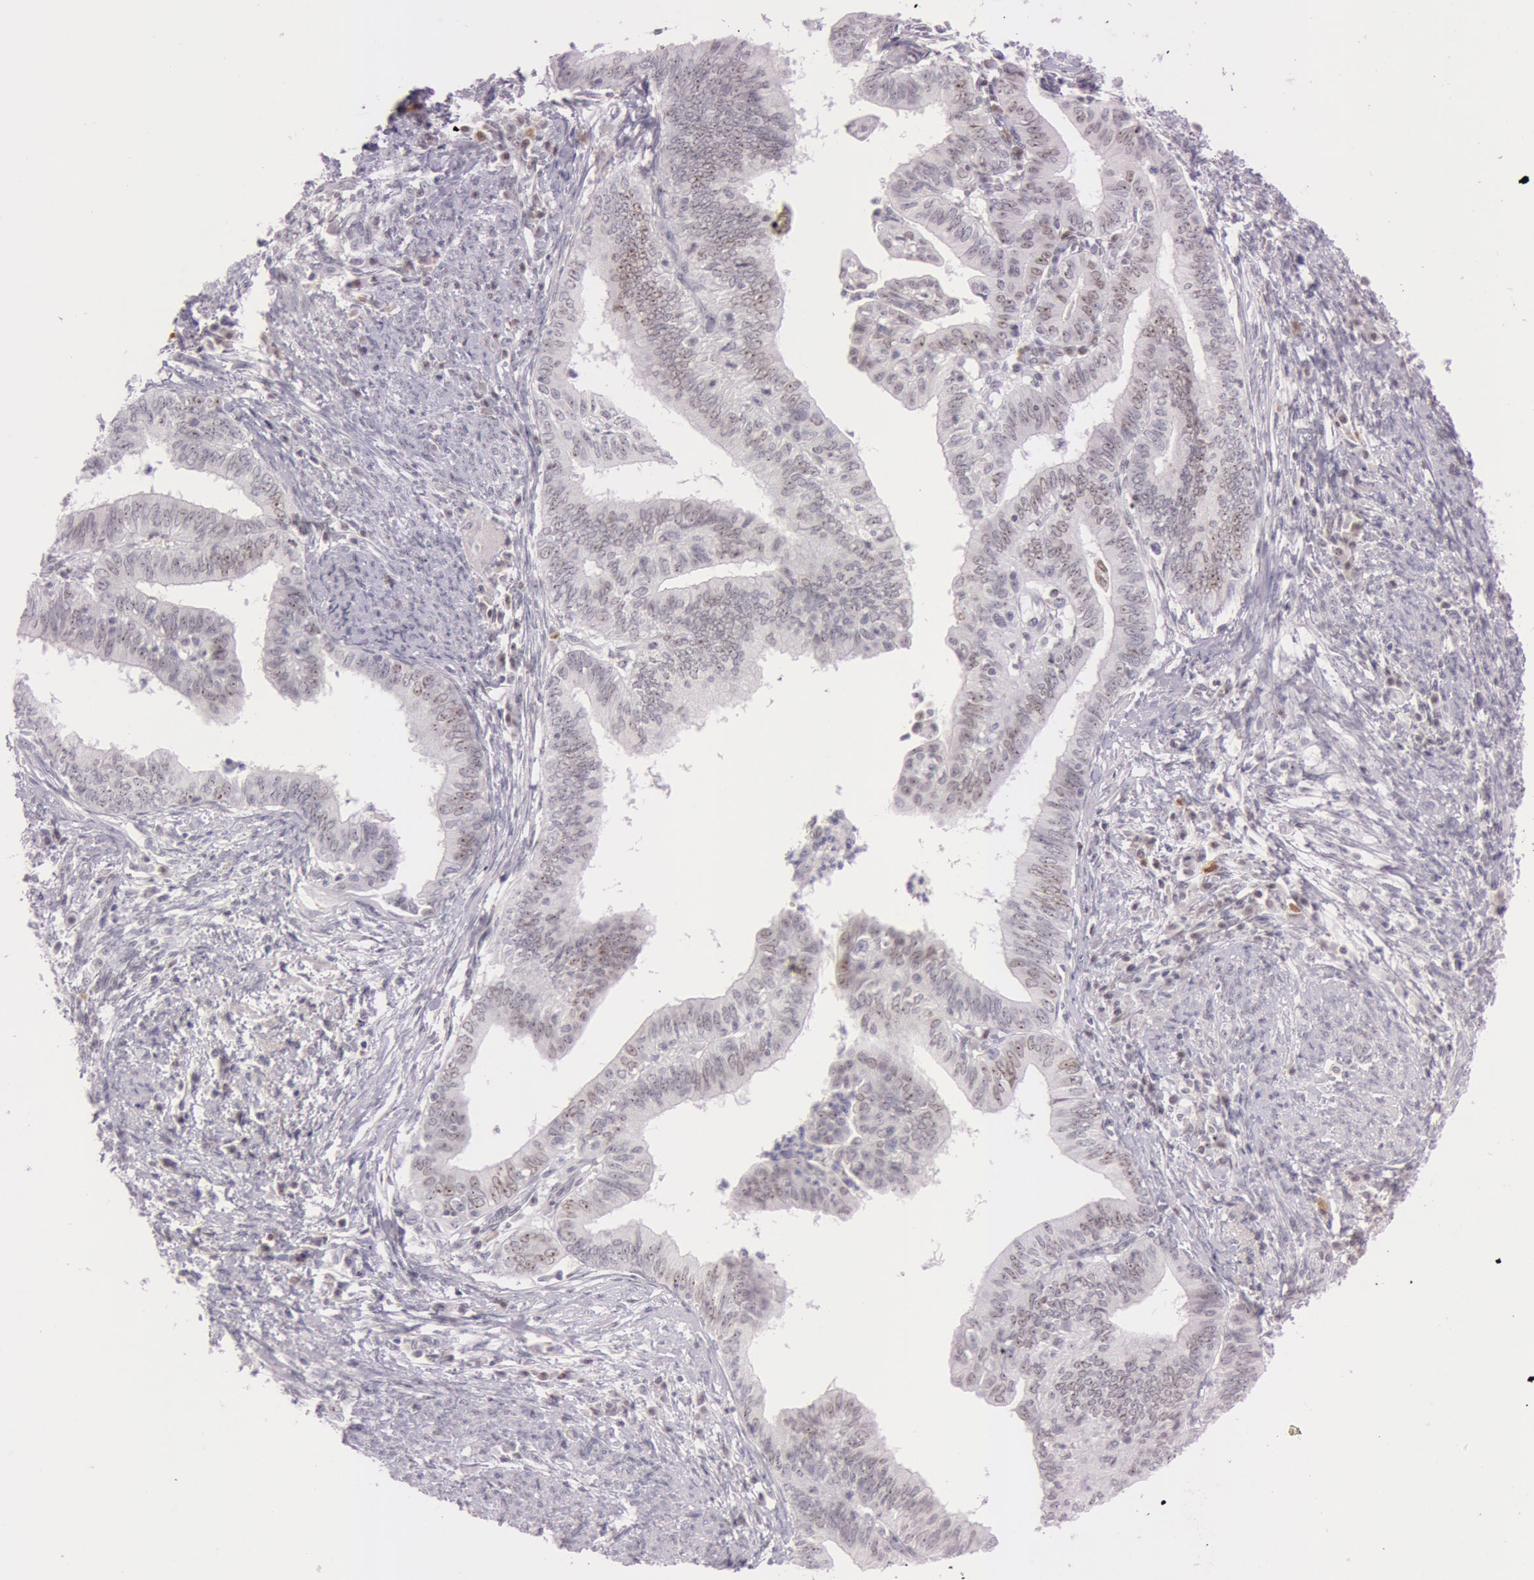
{"staining": {"intensity": "weak", "quantity": "25%-75%", "location": "nuclear"}, "tissue": "endometrial cancer", "cell_type": "Tumor cells", "image_type": "cancer", "snomed": [{"axis": "morphology", "description": "Adenocarcinoma, NOS"}, {"axis": "topography", "description": "Endometrium"}], "caption": "This is an image of immunohistochemistry staining of endometrial cancer, which shows weak staining in the nuclear of tumor cells.", "gene": "FBL", "patient": {"sex": "female", "age": 66}}